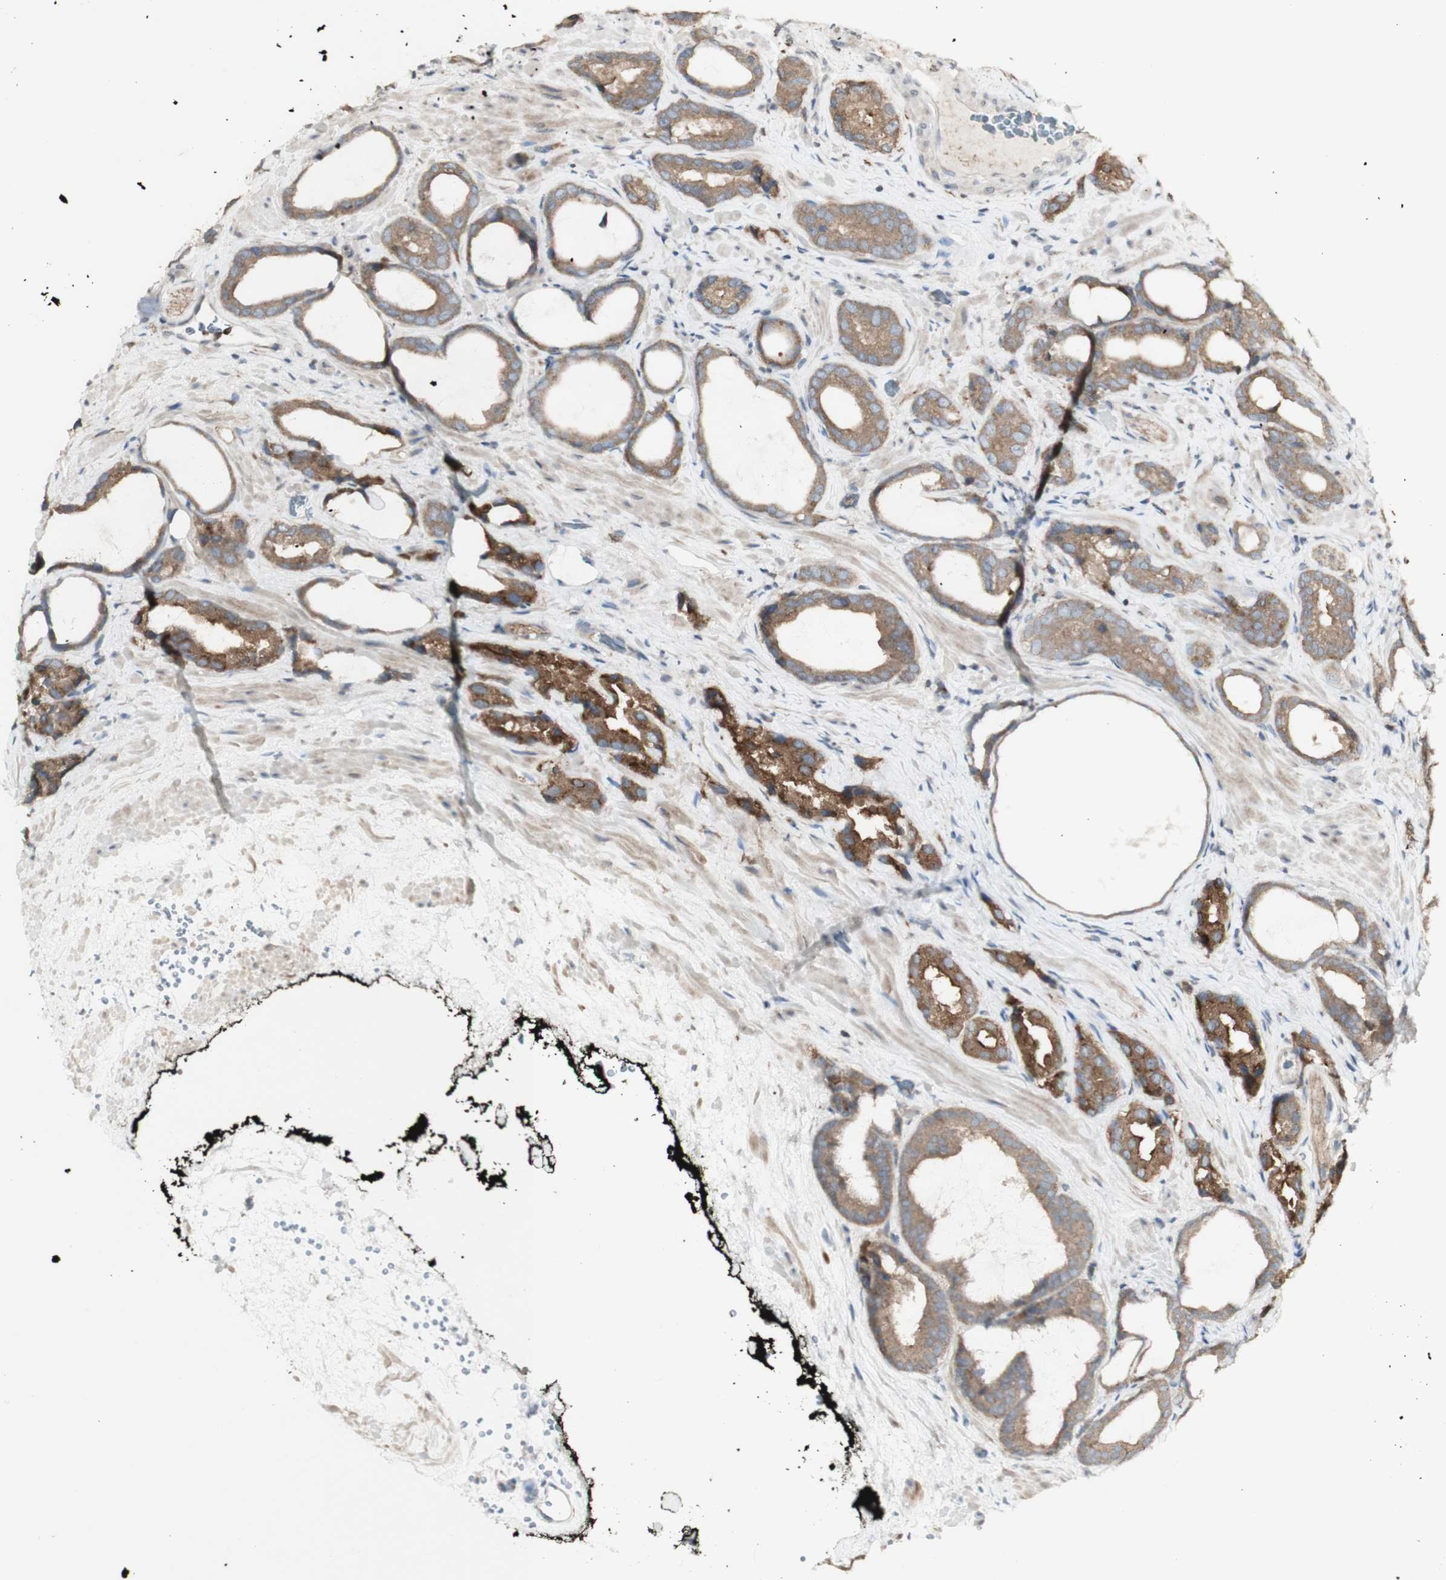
{"staining": {"intensity": "moderate", "quantity": ">75%", "location": "cytoplasmic/membranous"}, "tissue": "prostate cancer", "cell_type": "Tumor cells", "image_type": "cancer", "snomed": [{"axis": "morphology", "description": "Adenocarcinoma, Low grade"}, {"axis": "topography", "description": "Prostate"}], "caption": "High-magnification brightfield microscopy of prostate cancer (low-grade adenocarcinoma) stained with DAB (3,3'-diaminobenzidine) (brown) and counterstained with hematoxylin (blue). tumor cells exhibit moderate cytoplasmic/membranous expression is appreciated in approximately>75% of cells. (IHC, brightfield microscopy, high magnification).", "gene": "ATP6V1E1", "patient": {"sex": "male", "age": 60}}